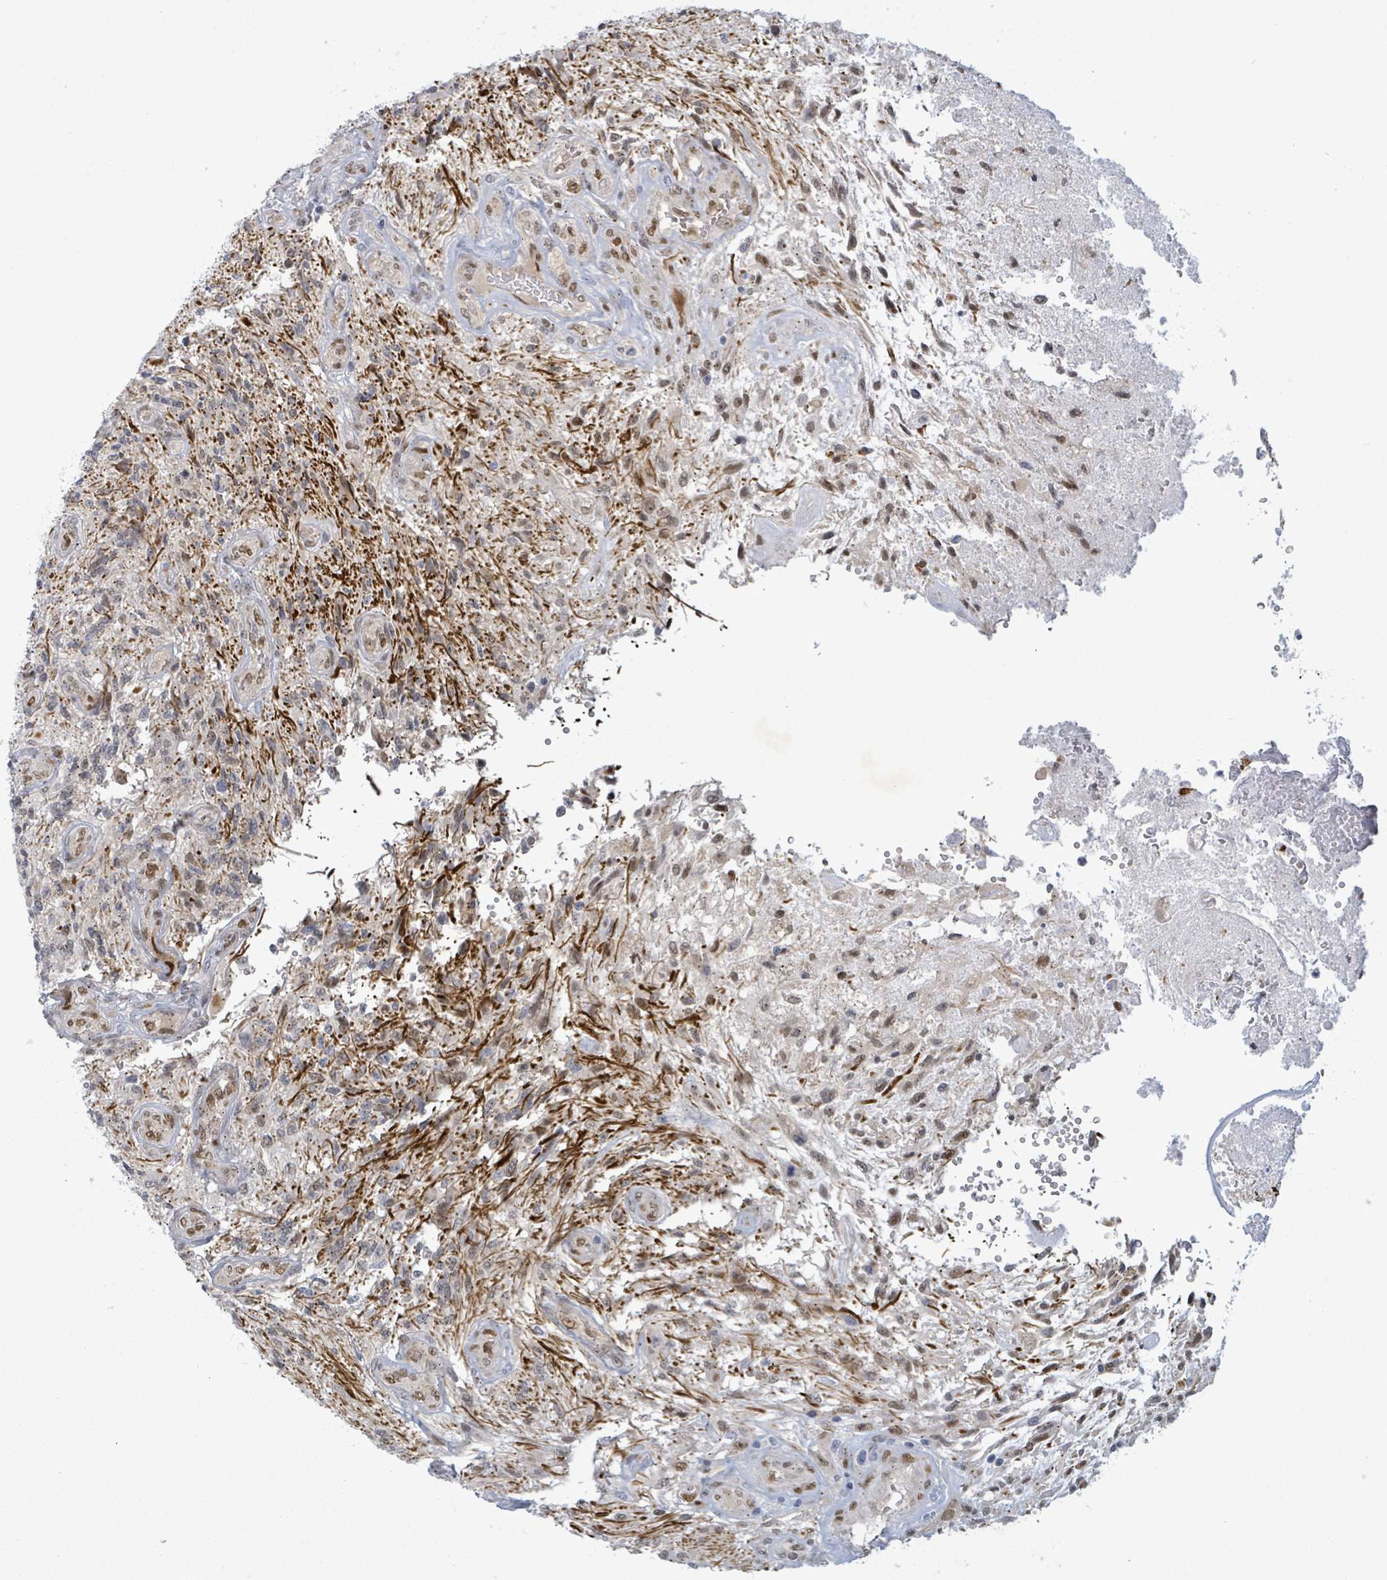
{"staining": {"intensity": "negative", "quantity": "none", "location": "none"}, "tissue": "glioma", "cell_type": "Tumor cells", "image_type": "cancer", "snomed": [{"axis": "morphology", "description": "Glioma, malignant, High grade"}, {"axis": "topography", "description": "Brain"}], "caption": "High magnification brightfield microscopy of malignant high-grade glioma stained with DAB (3,3'-diaminobenzidine) (brown) and counterstained with hematoxylin (blue): tumor cells show no significant expression.", "gene": "TUSC1", "patient": {"sex": "male", "age": 56}}